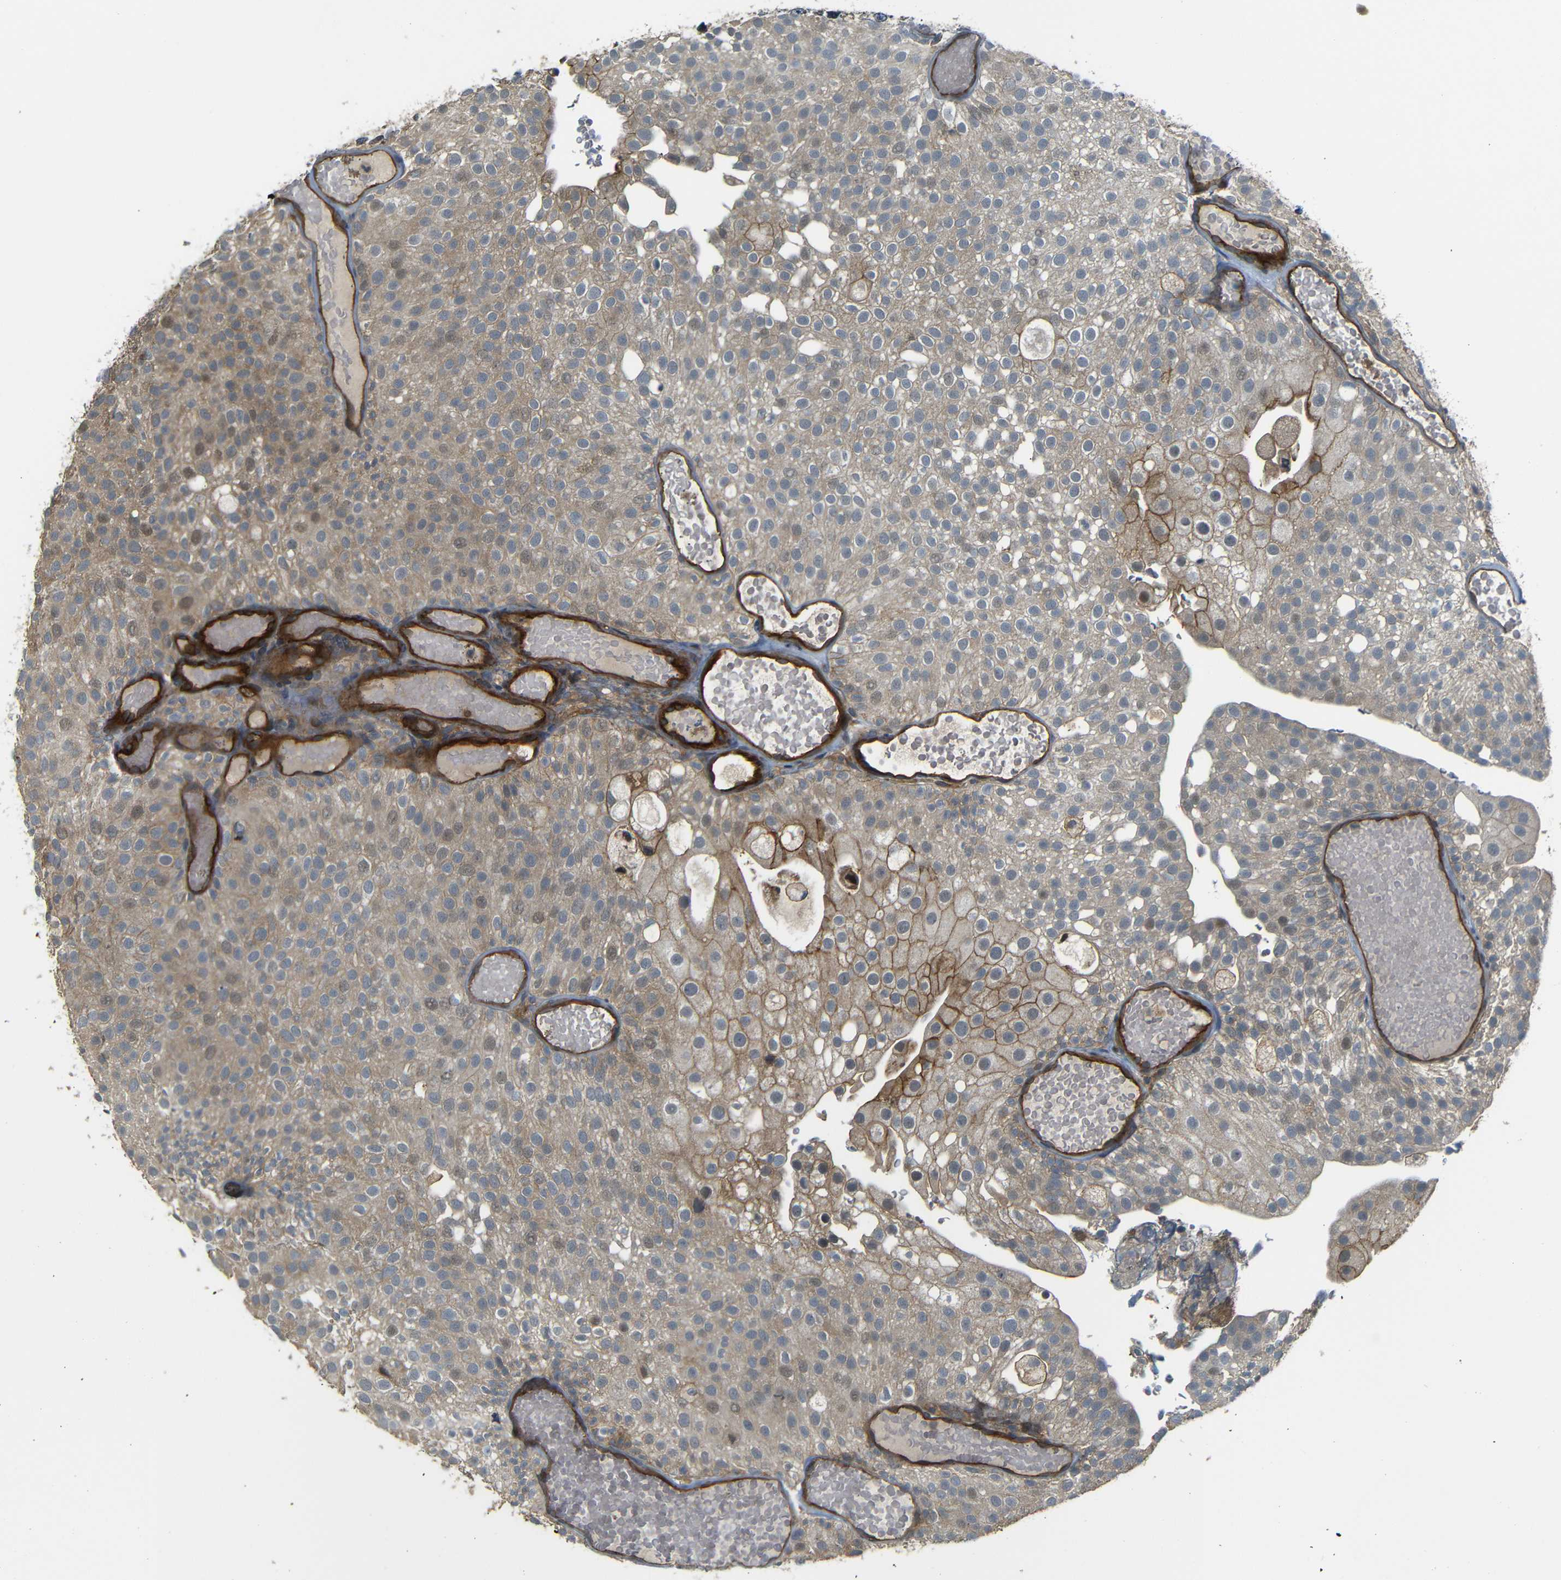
{"staining": {"intensity": "moderate", "quantity": ">75%", "location": "cytoplasmic/membranous,nuclear"}, "tissue": "urothelial cancer", "cell_type": "Tumor cells", "image_type": "cancer", "snomed": [{"axis": "morphology", "description": "Urothelial carcinoma, Low grade"}, {"axis": "topography", "description": "Urinary bladder"}], "caption": "A photomicrograph showing moderate cytoplasmic/membranous and nuclear staining in approximately >75% of tumor cells in urothelial cancer, as visualized by brown immunohistochemical staining.", "gene": "RELL1", "patient": {"sex": "male", "age": 78}}